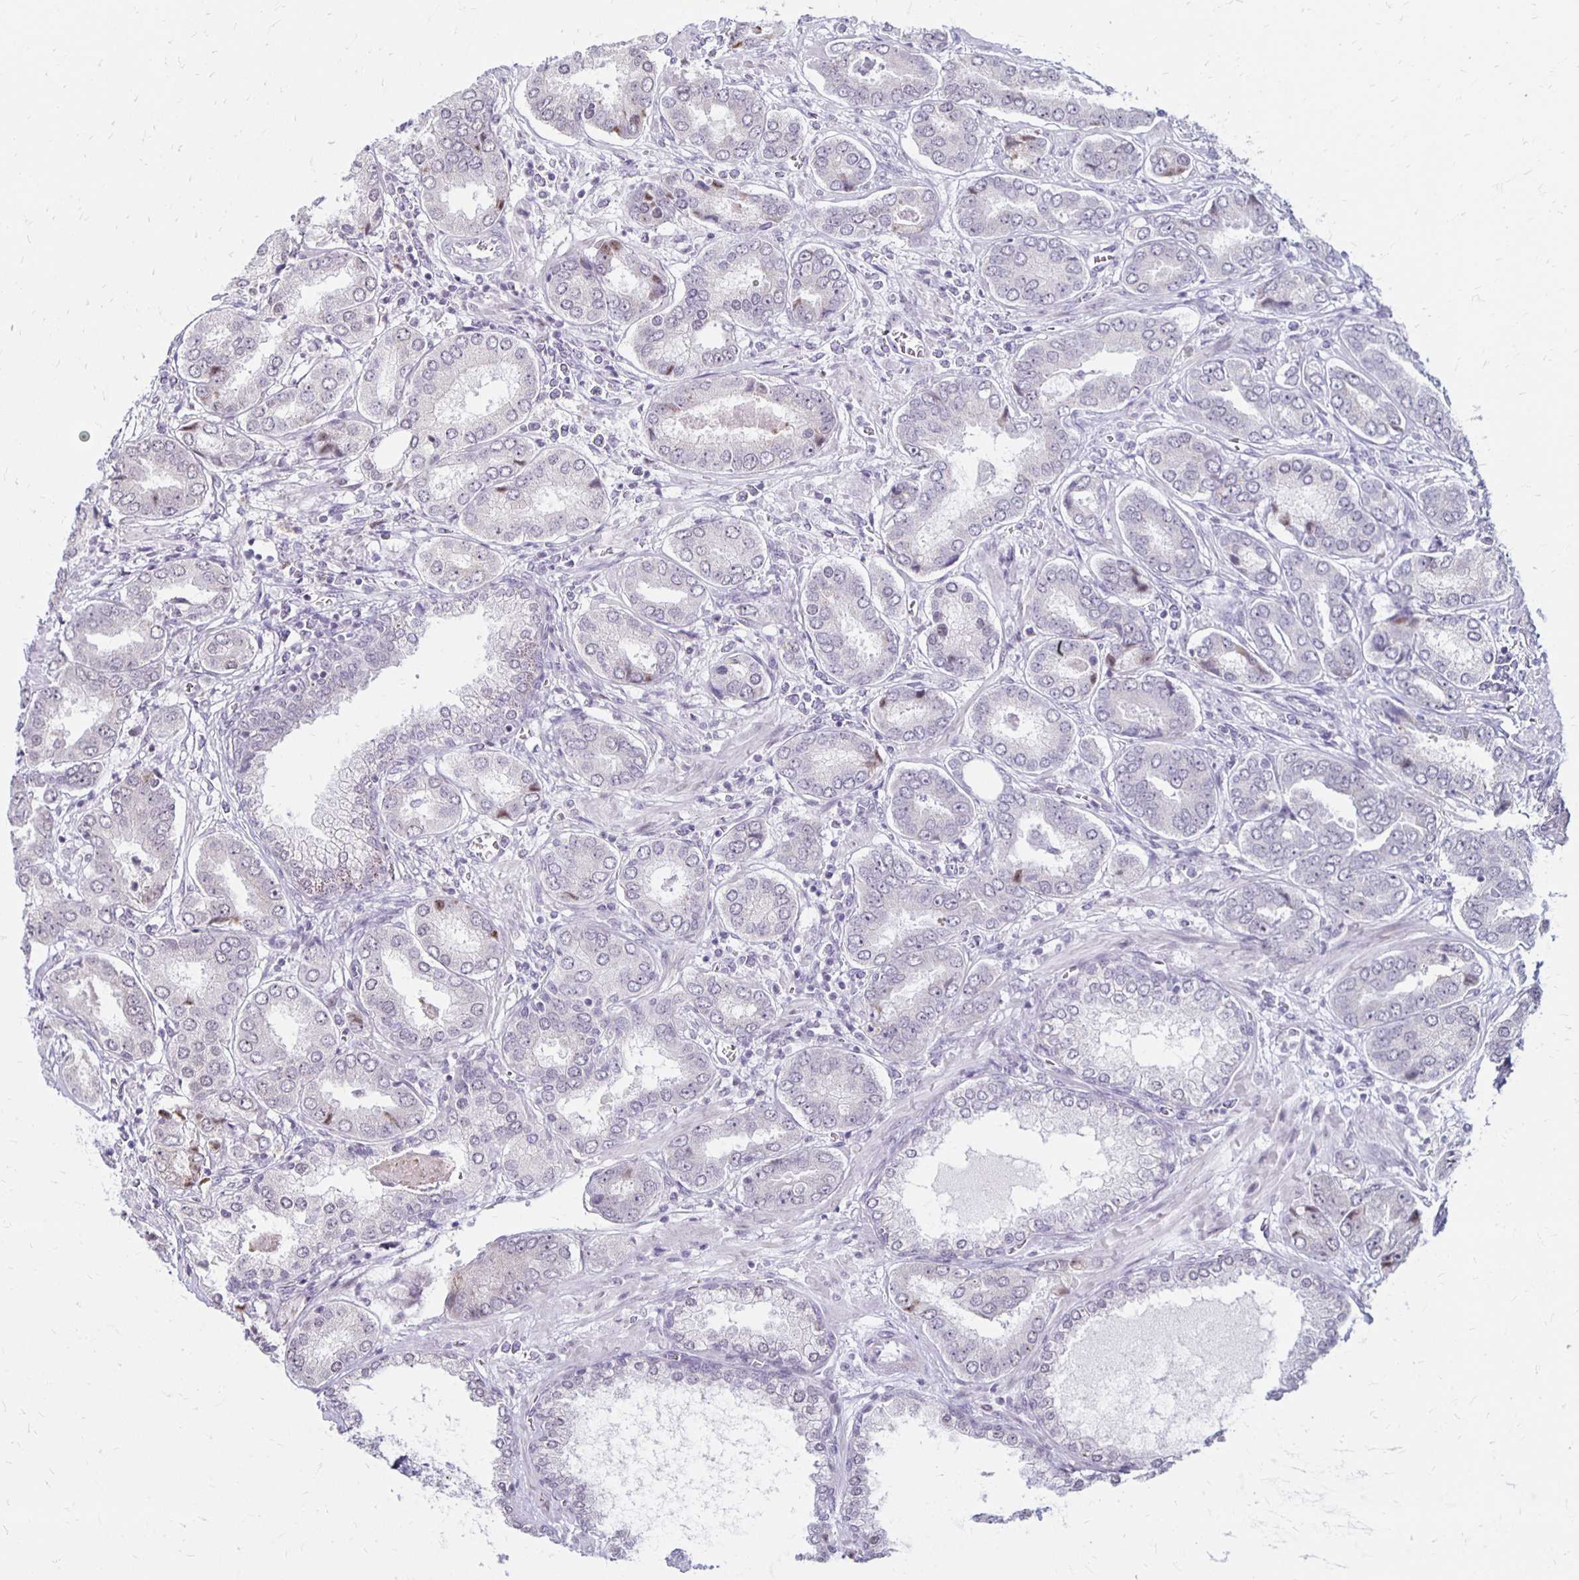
{"staining": {"intensity": "negative", "quantity": "none", "location": "none"}, "tissue": "prostate cancer", "cell_type": "Tumor cells", "image_type": "cancer", "snomed": [{"axis": "morphology", "description": "Adenocarcinoma, High grade"}, {"axis": "topography", "description": "Prostate"}], "caption": "Immunohistochemistry photomicrograph of neoplastic tissue: adenocarcinoma (high-grade) (prostate) stained with DAB demonstrates no significant protein positivity in tumor cells.", "gene": "DAGLA", "patient": {"sex": "male", "age": 72}}